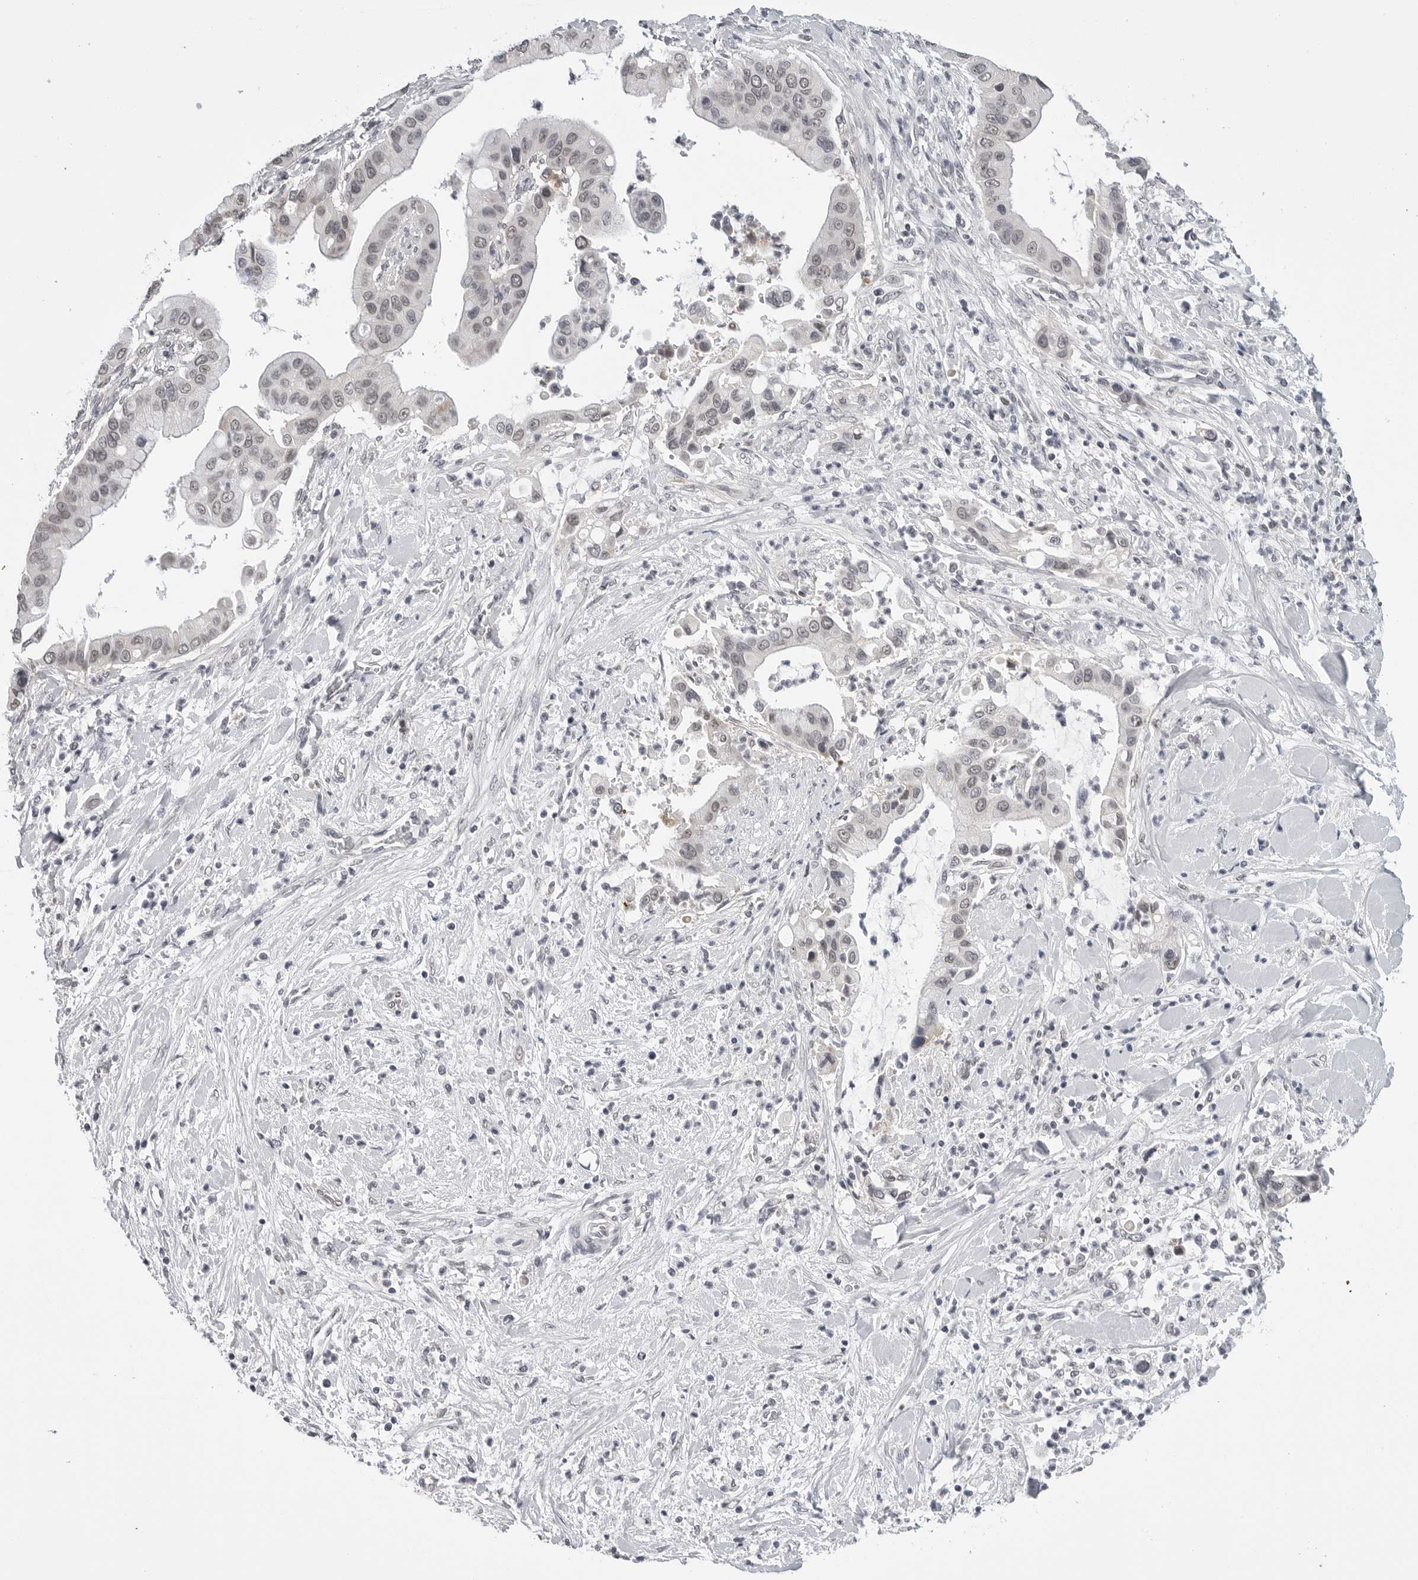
{"staining": {"intensity": "negative", "quantity": "none", "location": "none"}, "tissue": "liver cancer", "cell_type": "Tumor cells", "image_type": "cancer", "snomed": [{"axis": "morphology", "description": "Cholangiocarcinoma"}, {"axis": "topography", "description": "Liver"}], "caption": "Immunohistochemistry micrograph of neoplastic tissue: liver cancer (cholangiocarcinoma) stained with DAB (3,3'-diaminobenzidine) shows no significant protein positivity in tumor cells.", "gene": "CDK20", "patient": {"sex": "female", "age": 54}}